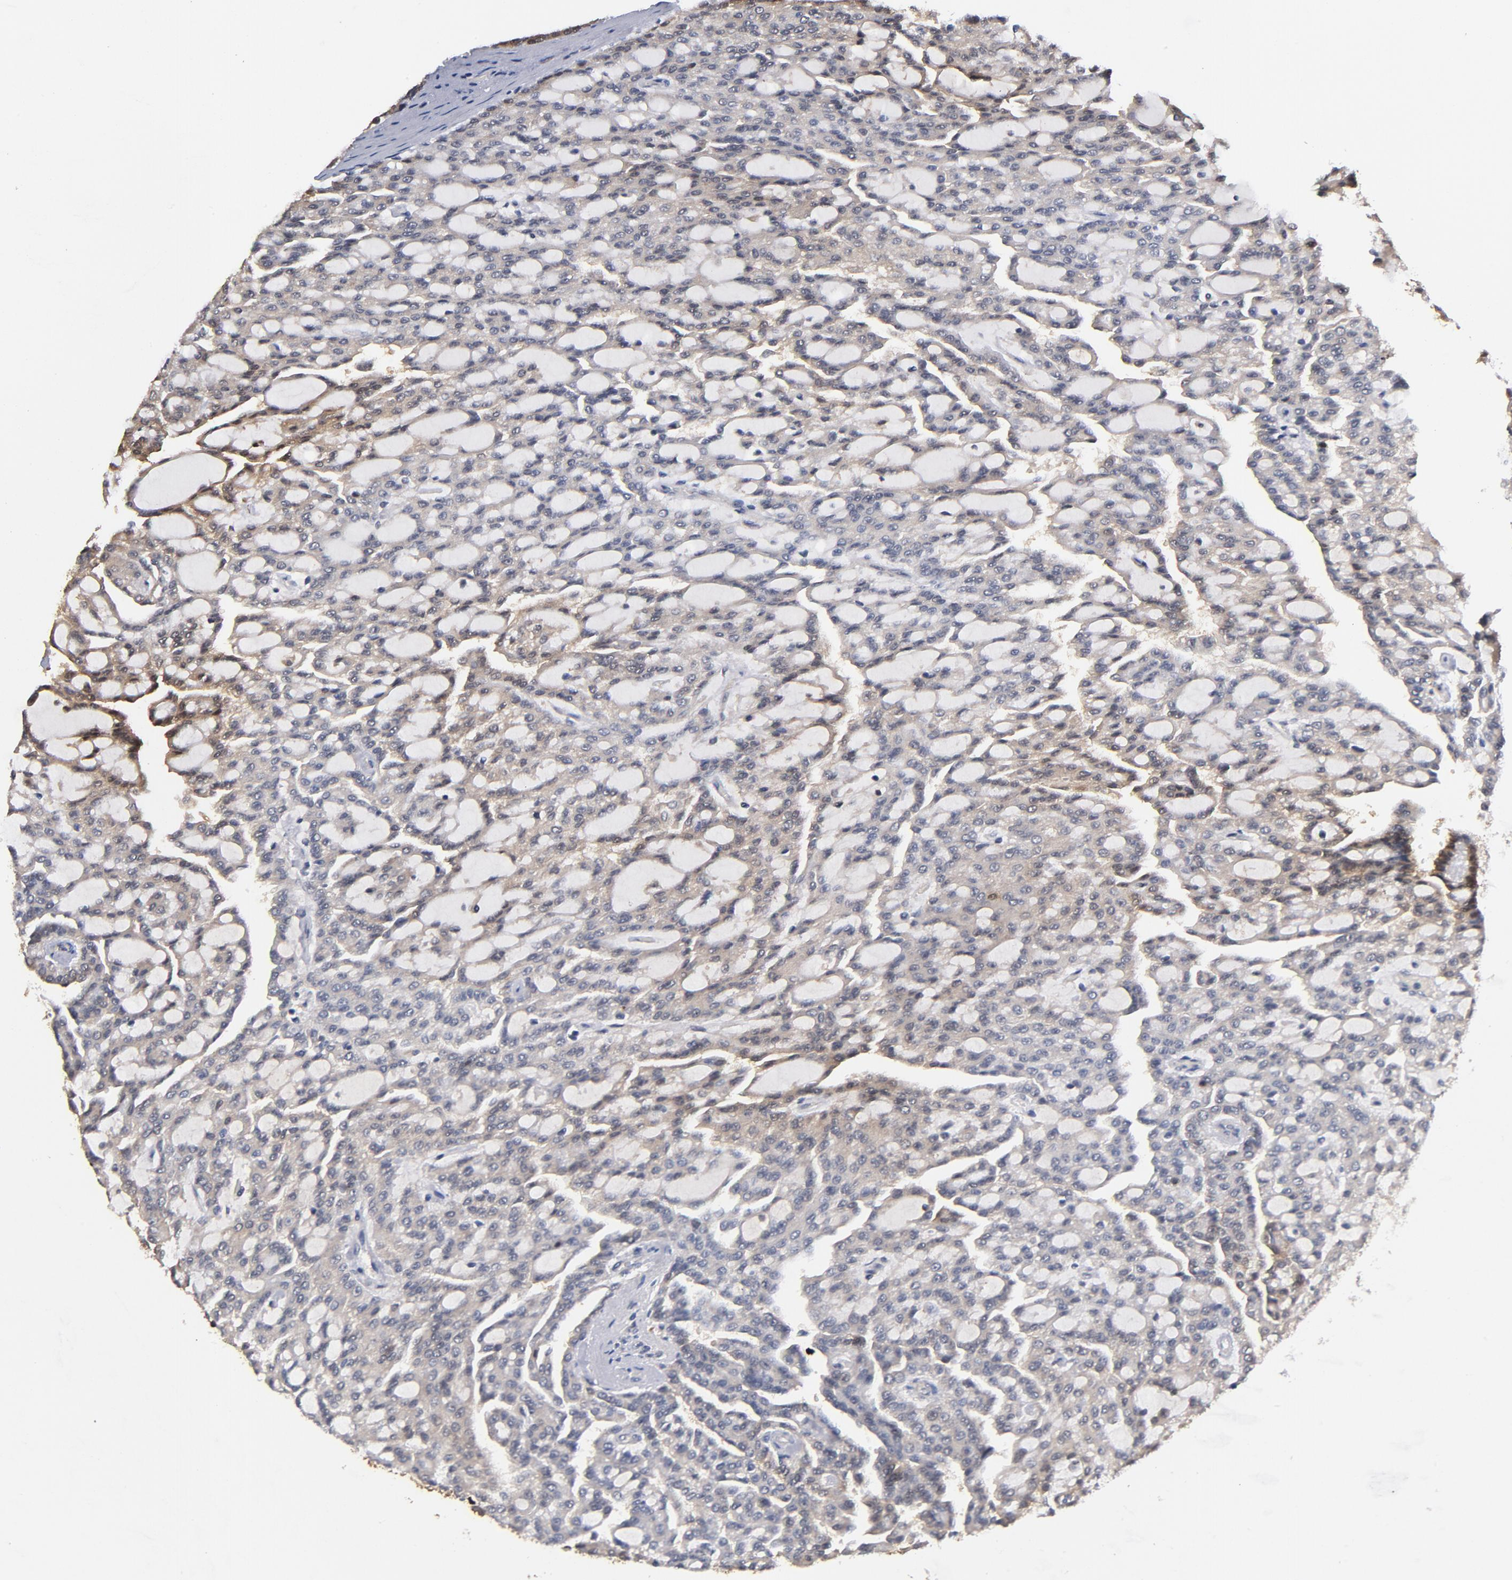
{"staining": {"intensity": "weak", "quantity": "25%-75%", "location": "cytoplasmic/membranous"}, "tissue": "renal cancer", "cell_type": "Tumor cells", "image_type": "cancer", "snomed": [{"axis": "morphology", "description": "Adenocarcinoma, NOS"}, {"axis": "topography", "description": "Kidney"}], "caption": "Approximately 25%-75% of tumor cells in human adenocarcinoma (renal) exhibit weak cytoplasmic/membranous protein expression as visualized by brown immunohistochemical staining.", "gene": "MIF", "patient": {"sex": "male", "age": 63}}